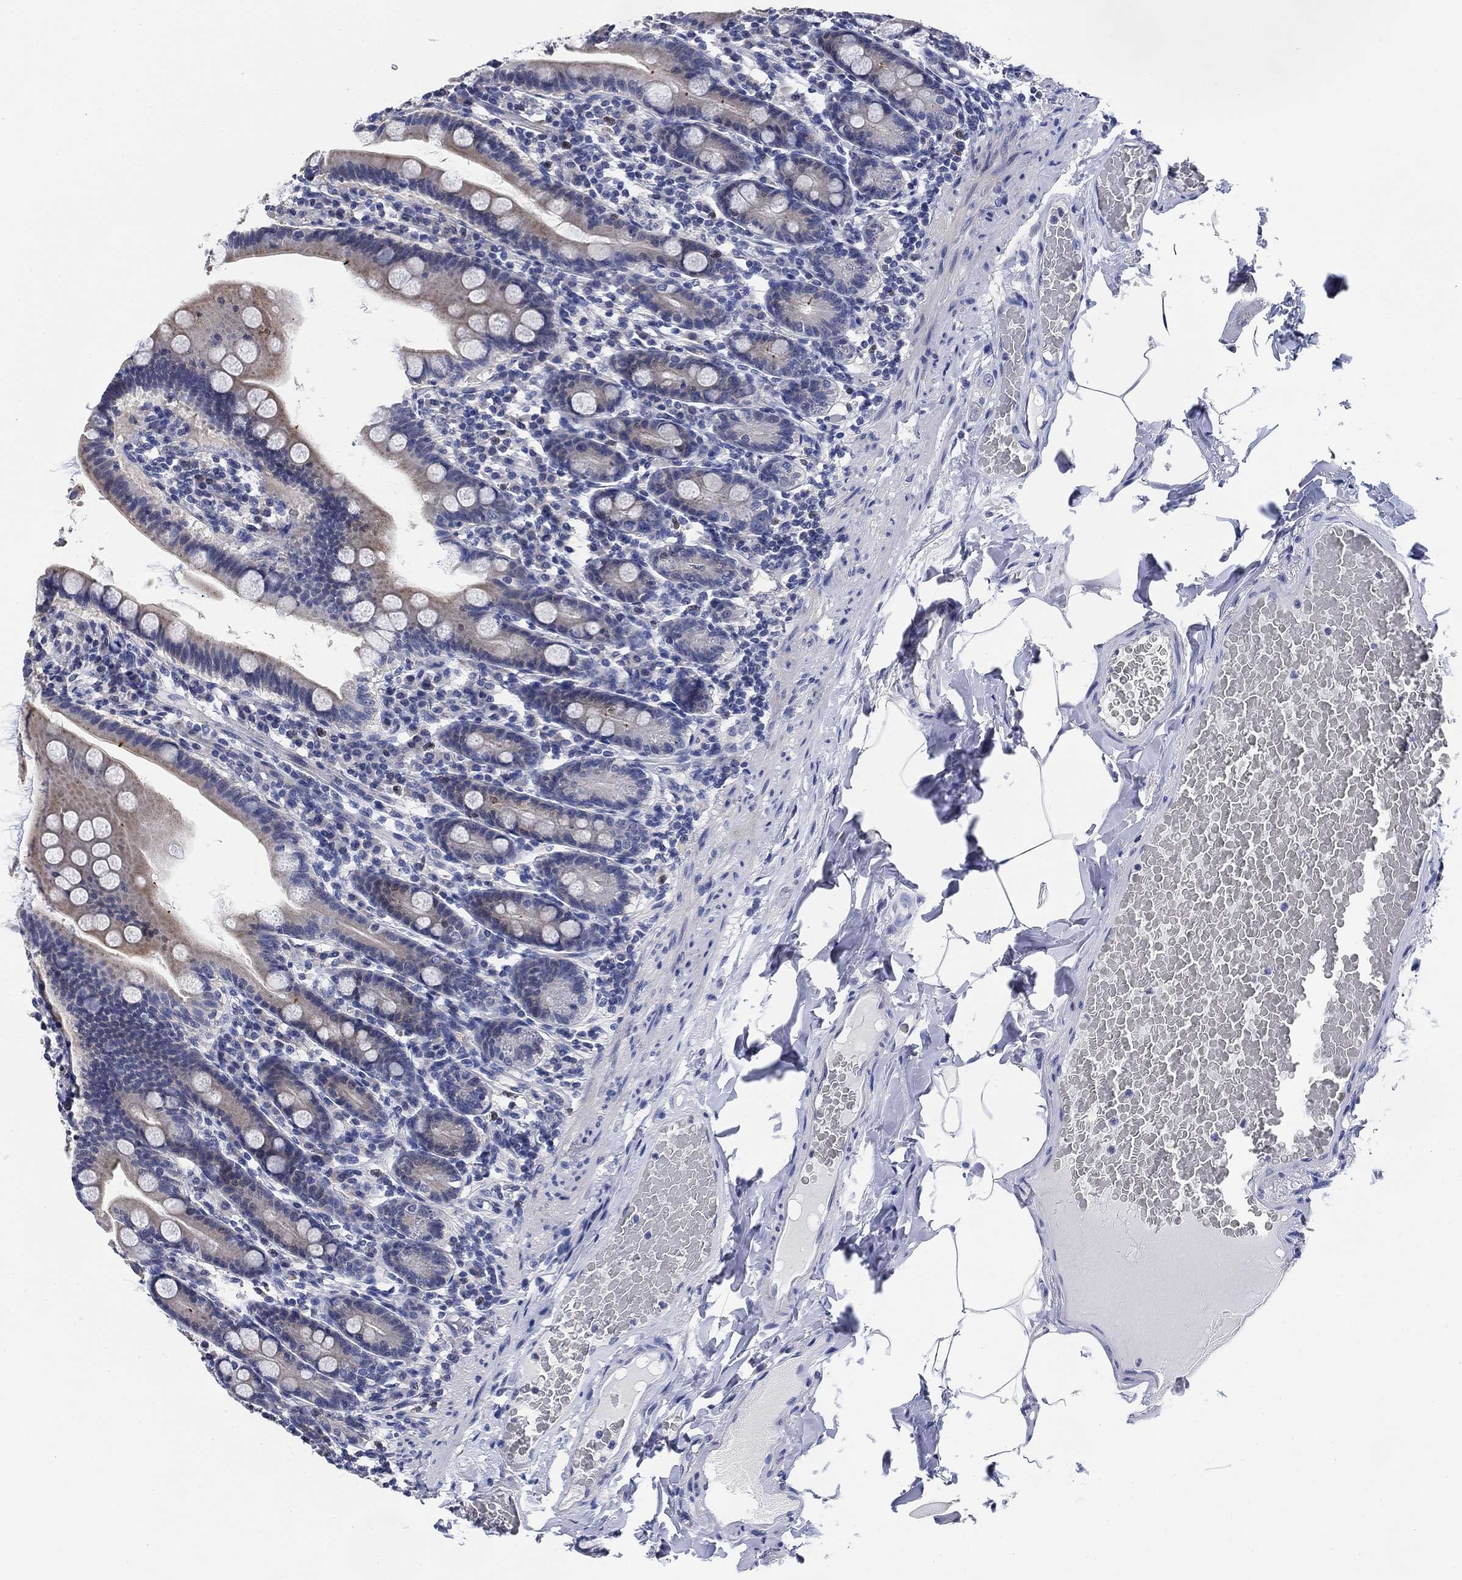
{"staining": {"intensity": "negative", "quantity": "none", "location": "none"}, "tissue": "small intestine", "cell_type": "Glandular cells", "image_type": "normal", "snomed": [{"axis": "morphology", "description": "Normal tissue, NOS"}, {"axis": "topography", "description": "Small intestine"}], "caption": "DAB immunohistochemical staining of benign human small intestine demonstrates no significant staining in glandular cells. Nuclei are stained in blue.", "gene": "DAZL", "patient": {"sex": "male", "age": 66}}